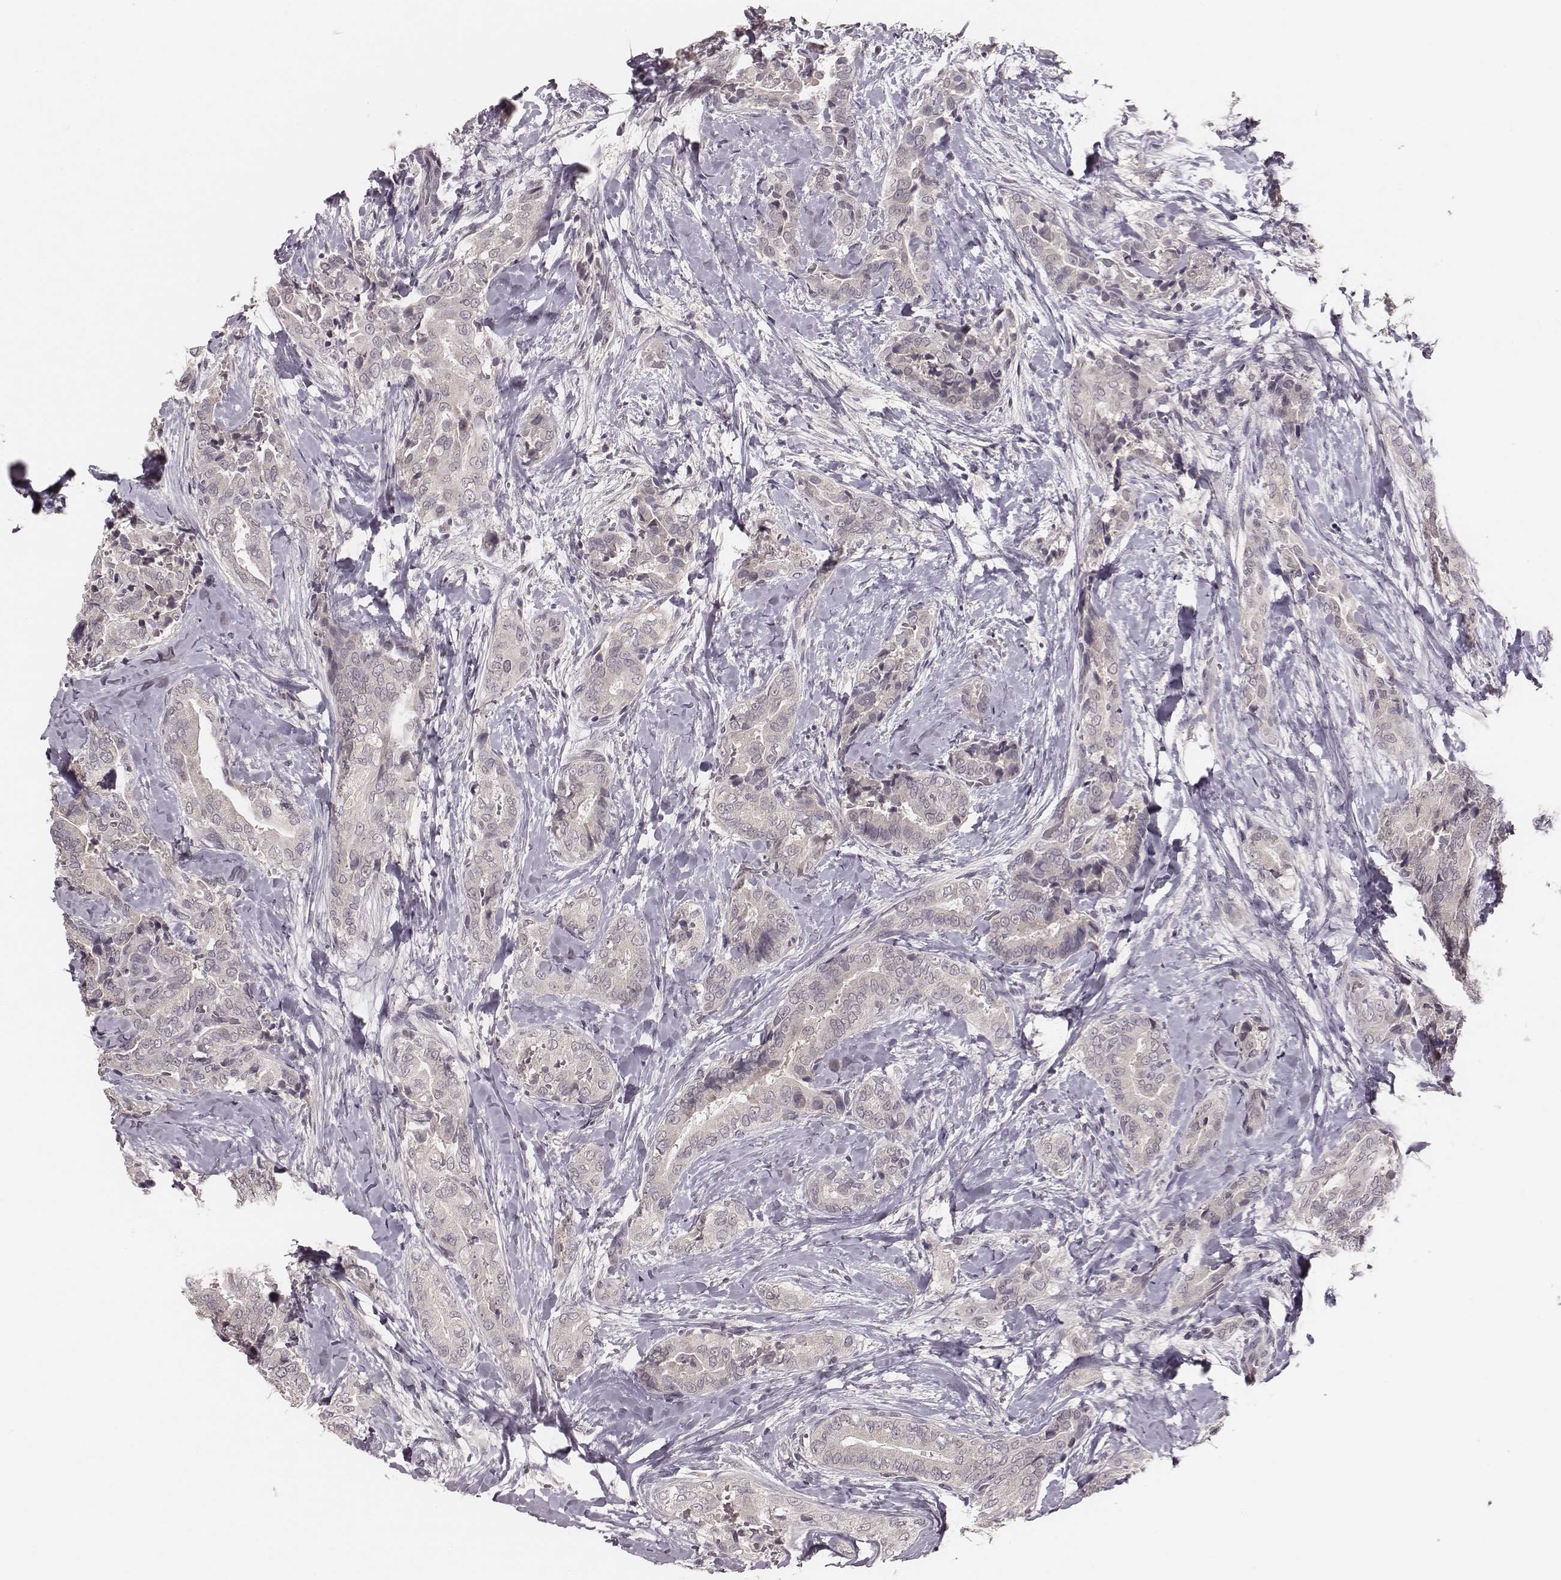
{"staining": {"intensity": "negative", "quantity": "none", "location": "none"}, "tissue": "thyroid cancer", "cell_type": "Tumor cells", "image_type": "cancer", "snomed": [{"axis": "morphology", "description": "Papillary adenocarcinoma, NOS"}, {"axis": "topography", "description": "Thyroid gland"}], "caption": "IHC photomicrograph of papillary adenocarcinoma (thyroid) stained for a protein (brown), which exhibits no staining in tumor cells.", "gene": "LY6K", "patient": {"sex": "male", "age": 61}}